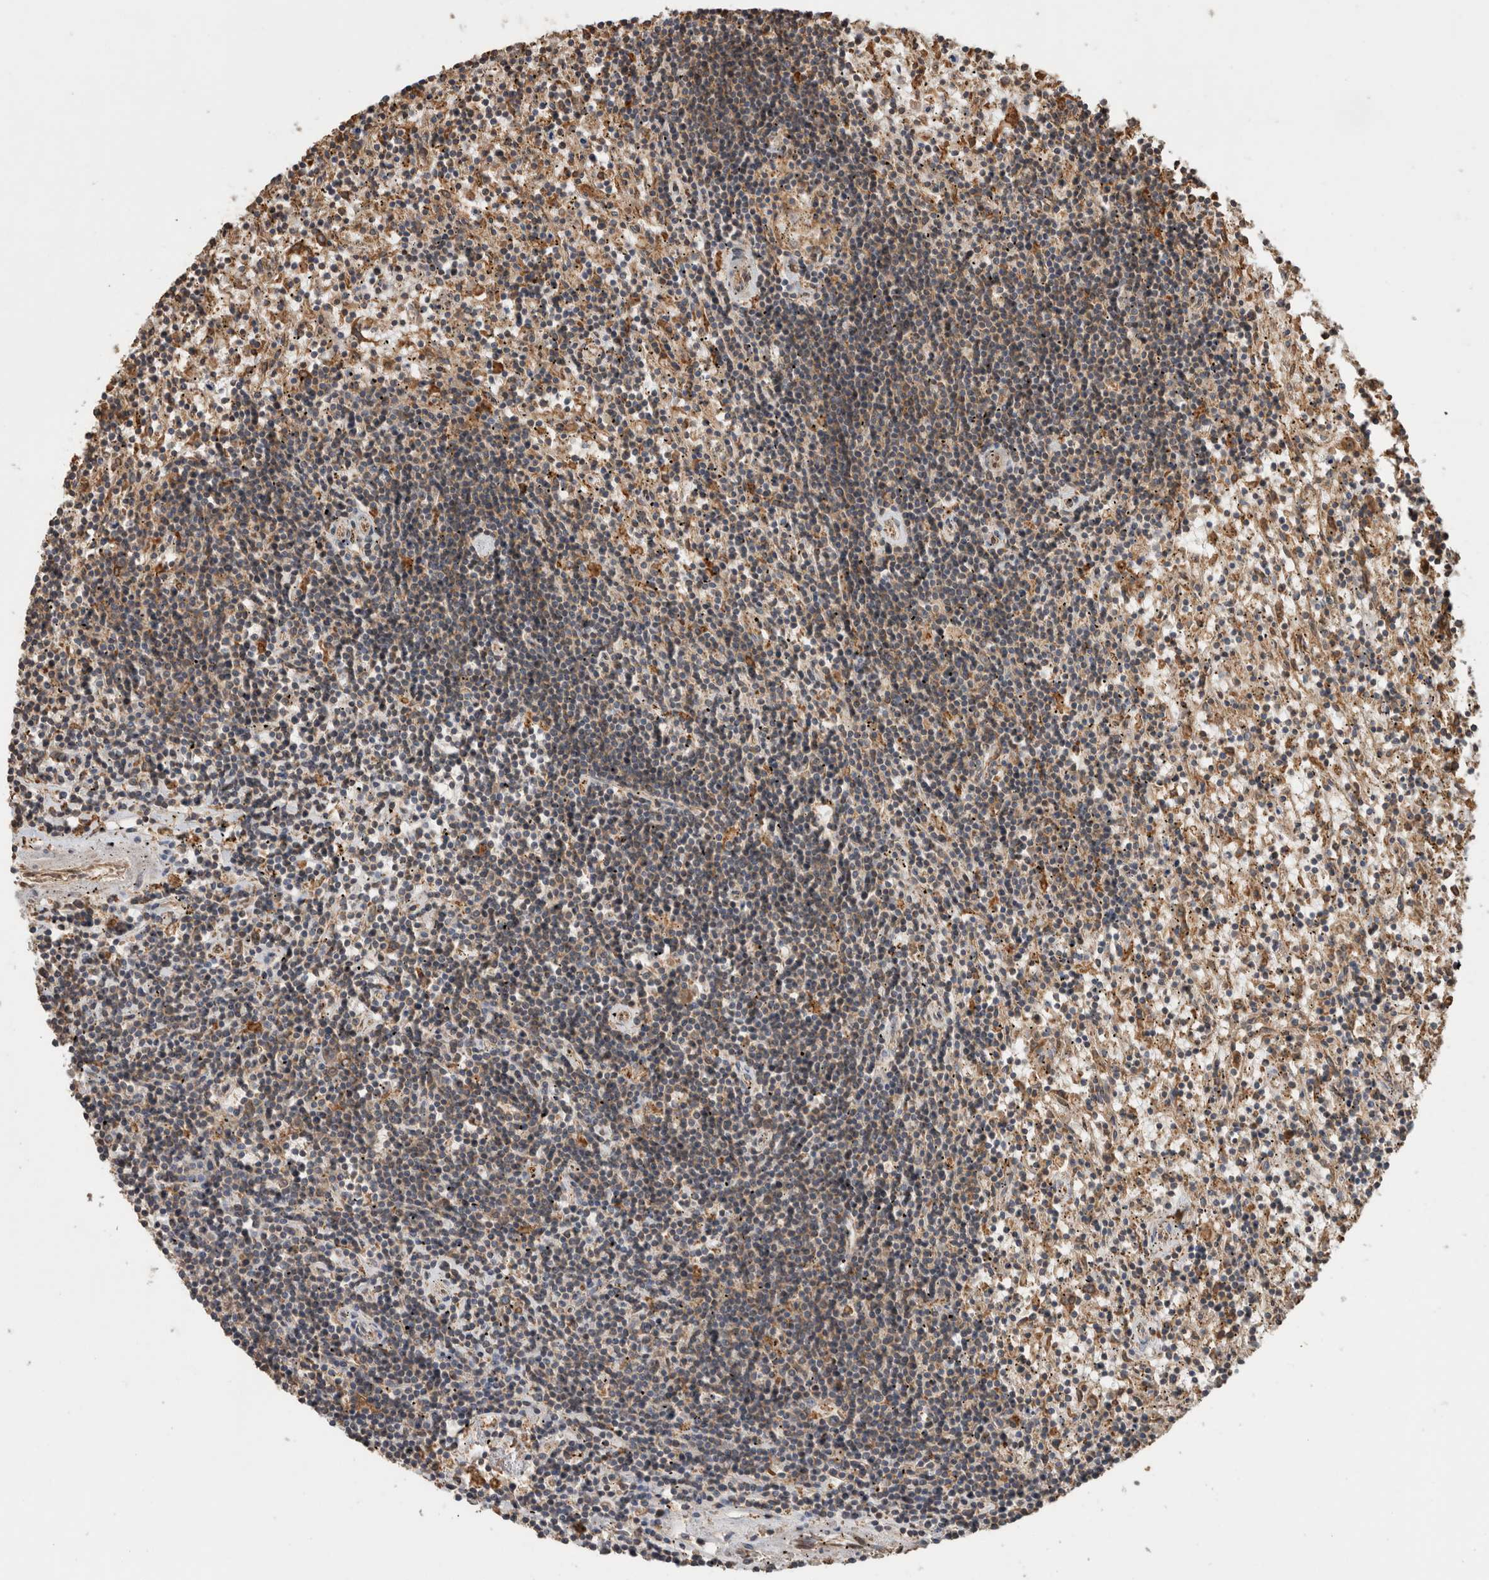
{"staining": {"intensity": "weak", "quantity": "25%-75%", "location": "cytoplasmic/membranous"}, "tissue": "lymphoma", "cell_type": "Tumor cells", "image_type": "cancer", "snomed": [{"axis": "morphology", "description": "Malignant lymphoma, non-Hodgkin's type, Low grade"}, {"axis": "topography", "description": "Spleen"}], "caption": "Brown immunohistochemical staining in human lymphoma displays weak cytoplasmic/membranous expression in about 25%-75% of tumor cells.", "gene": "OTUD7B", "patient": {"sex": "male", "age": 76}}